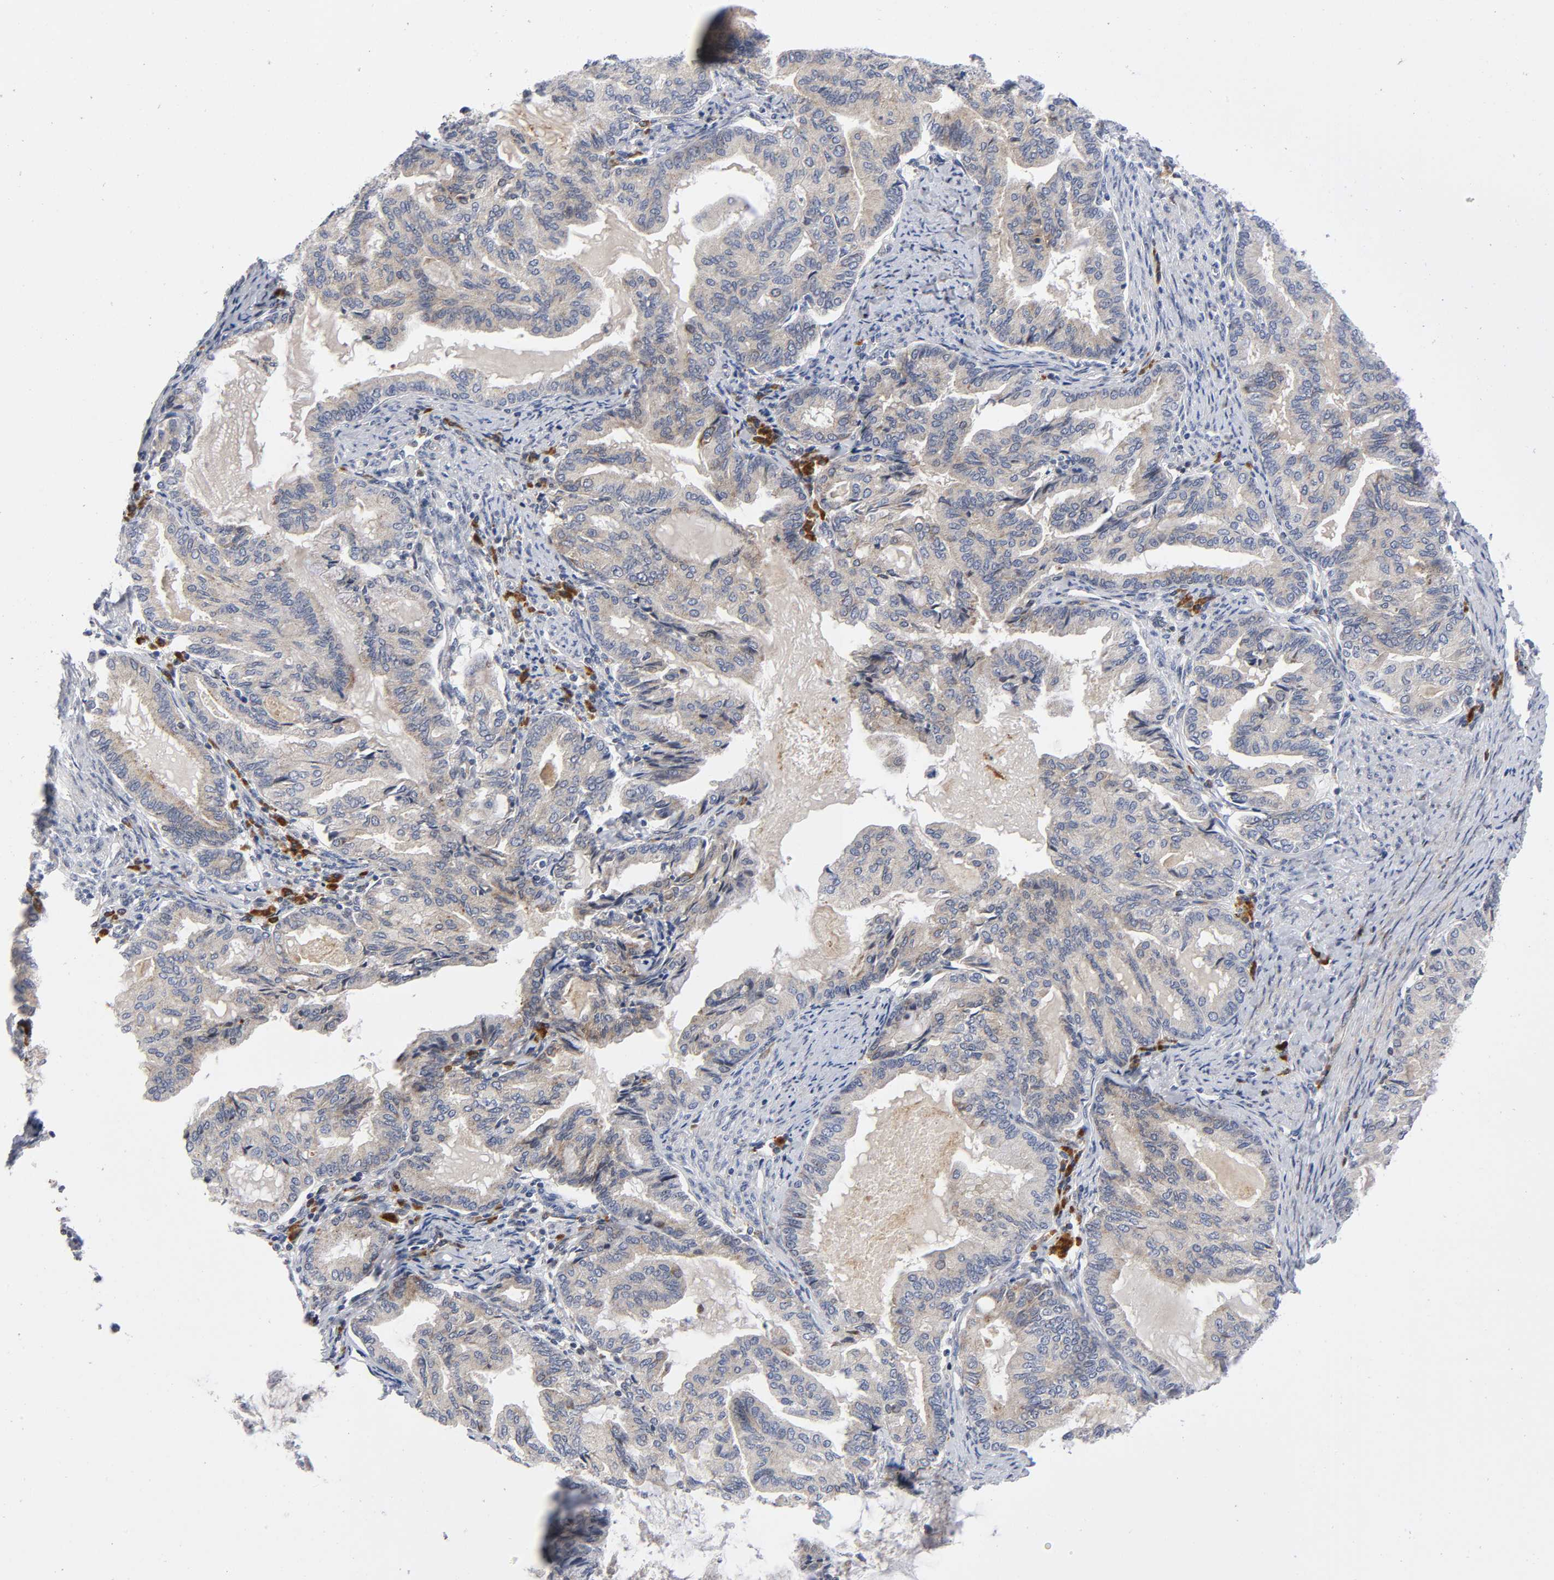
{"staining": {"intensity": "moderate", "quantity": ">75%", "location": "cytoplasmic/membranous"}, "tissue": "endometrial cancer", "cell_type": "Tumor cells", "image_type": "cancer", "snomed": [{"axis": "morphology", "description": "Adenocarcinoma, NOS"}, {"axis": "topography", "description": "Endometrium"}], "caption": "Adenocarcinoma (endometrial) stained with a brown dye shows moderate cytoplasmic/membranous positive staining in approximately >75% of tumor cells.", "gene": "EIF5", "patient": {"sex": "female", "age": 86}}